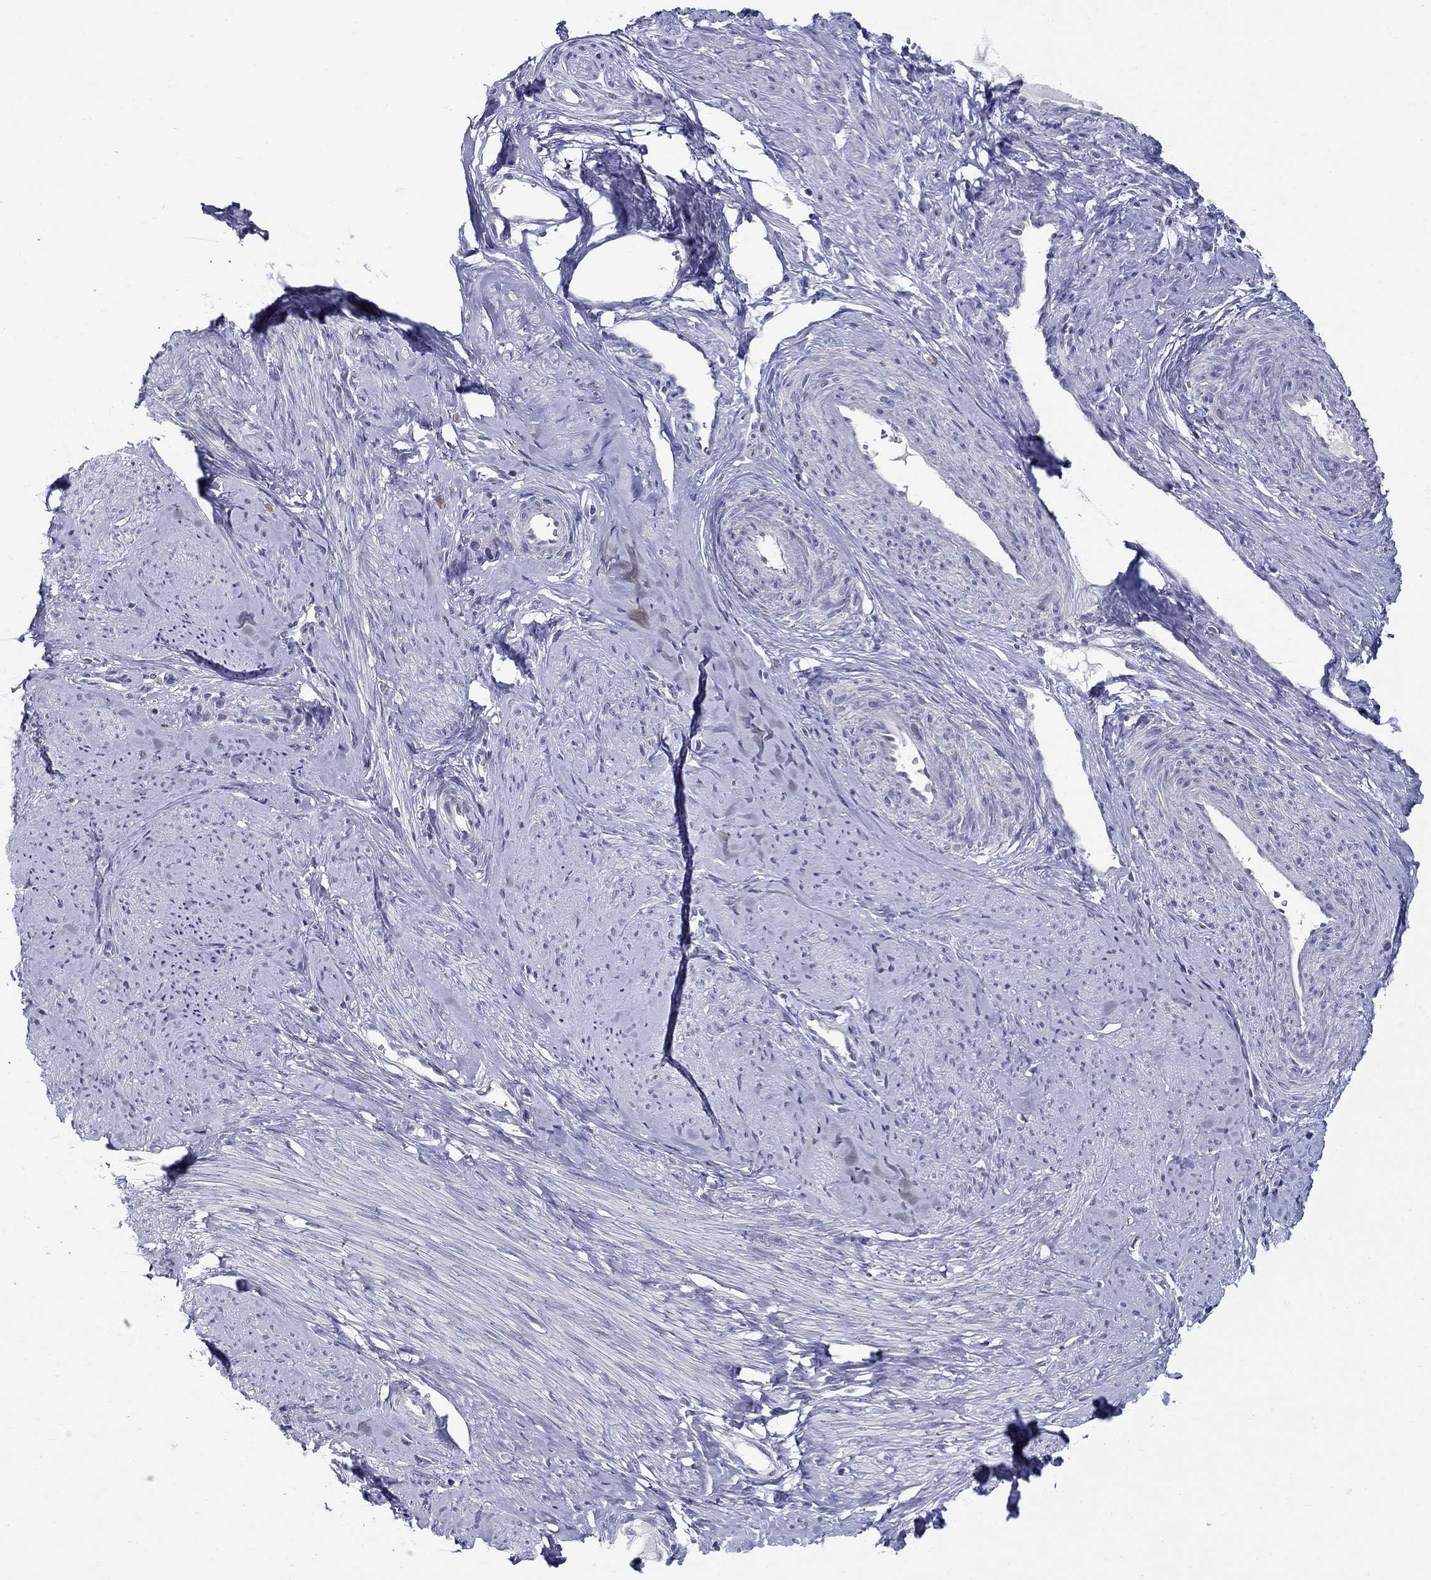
{"staining": {"intensity": "negative", "quantity": "none", "location": "none"}, "tissue": "smooth muscle", "cell_type": "Smooth muscle cells", "image_type": "normal", "snomed": [{"axis": "morphology", "description": "Normal tissue, NOS"}, {"axis": "topography", "description": "Smooth muscle"}], "caption": "A high-resolution photomicrograph shows IHC staining of normal smooth muscle, which displays no significant positivity in smooth muscle cells. (DAB (3,3'-diaminobenzidine) IHC visualized using brightfield microscopy, high magnification).", "gene": "QRFPR", "patient": {"sex": "female", "age": 48}}